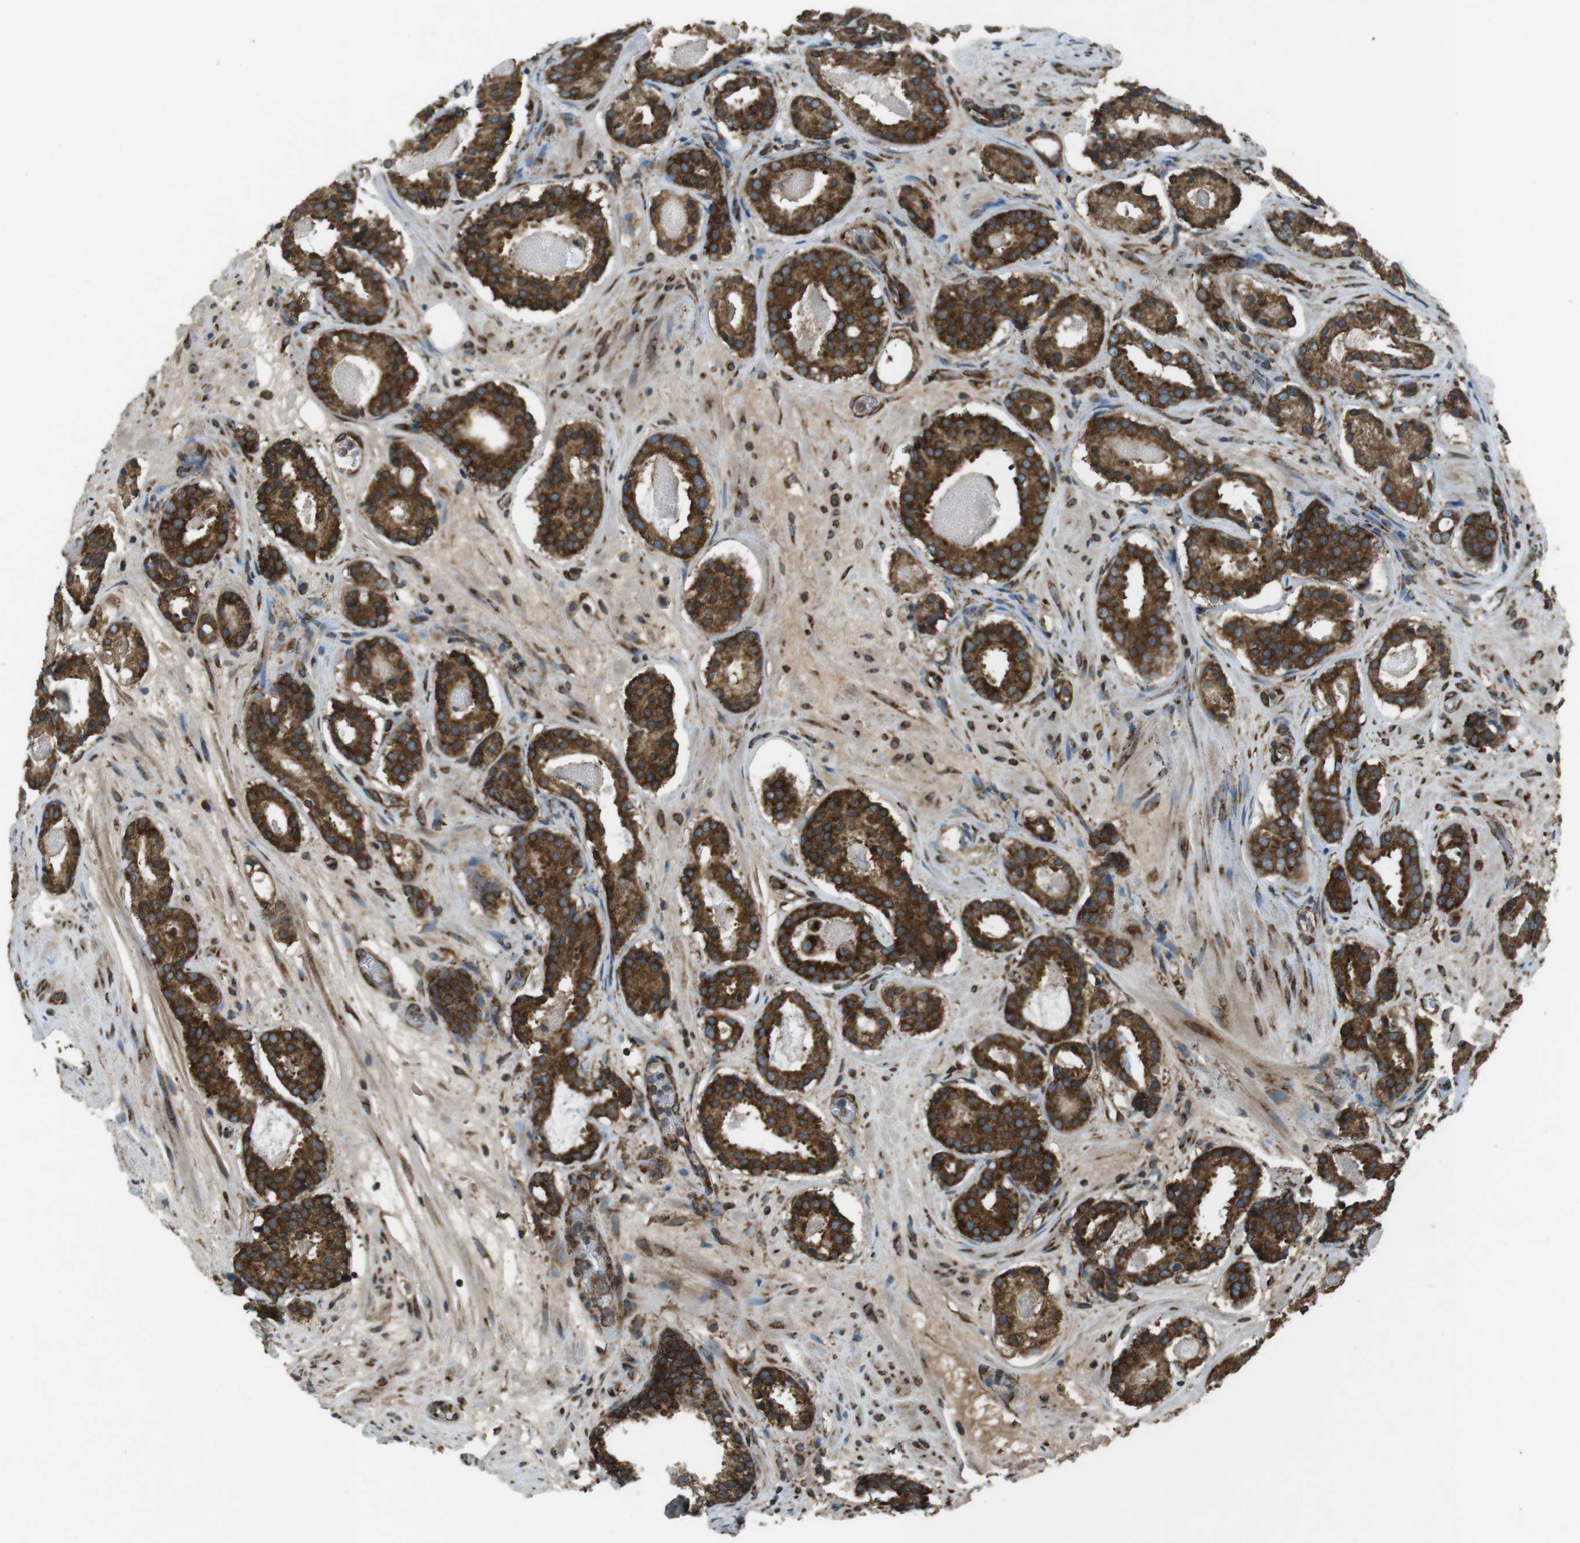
{"staining": {"intensity": "strong", "quantity": ">75%", "location": "cytoplasmic/membranous"}, "tissue": "prostate cancer", "cell_type": "Tumor cells", "image_type": "cancer", "snomed": [{"axis": "morphology", "description": "Adenocarcinoma, Low grade"}, {"axis": "topography", "description": "Prostate"}], "caption": "Protein staining shows strong cytoplasmic/membranous staining in approximately >75% of tumor cells in prostate adenocarcinoma (low-grade). (brown staining indicates protein expression, while blue staining denotes nuclei).", "gene": "KTN1", "patient": {"sex": "male", "age": 69}}